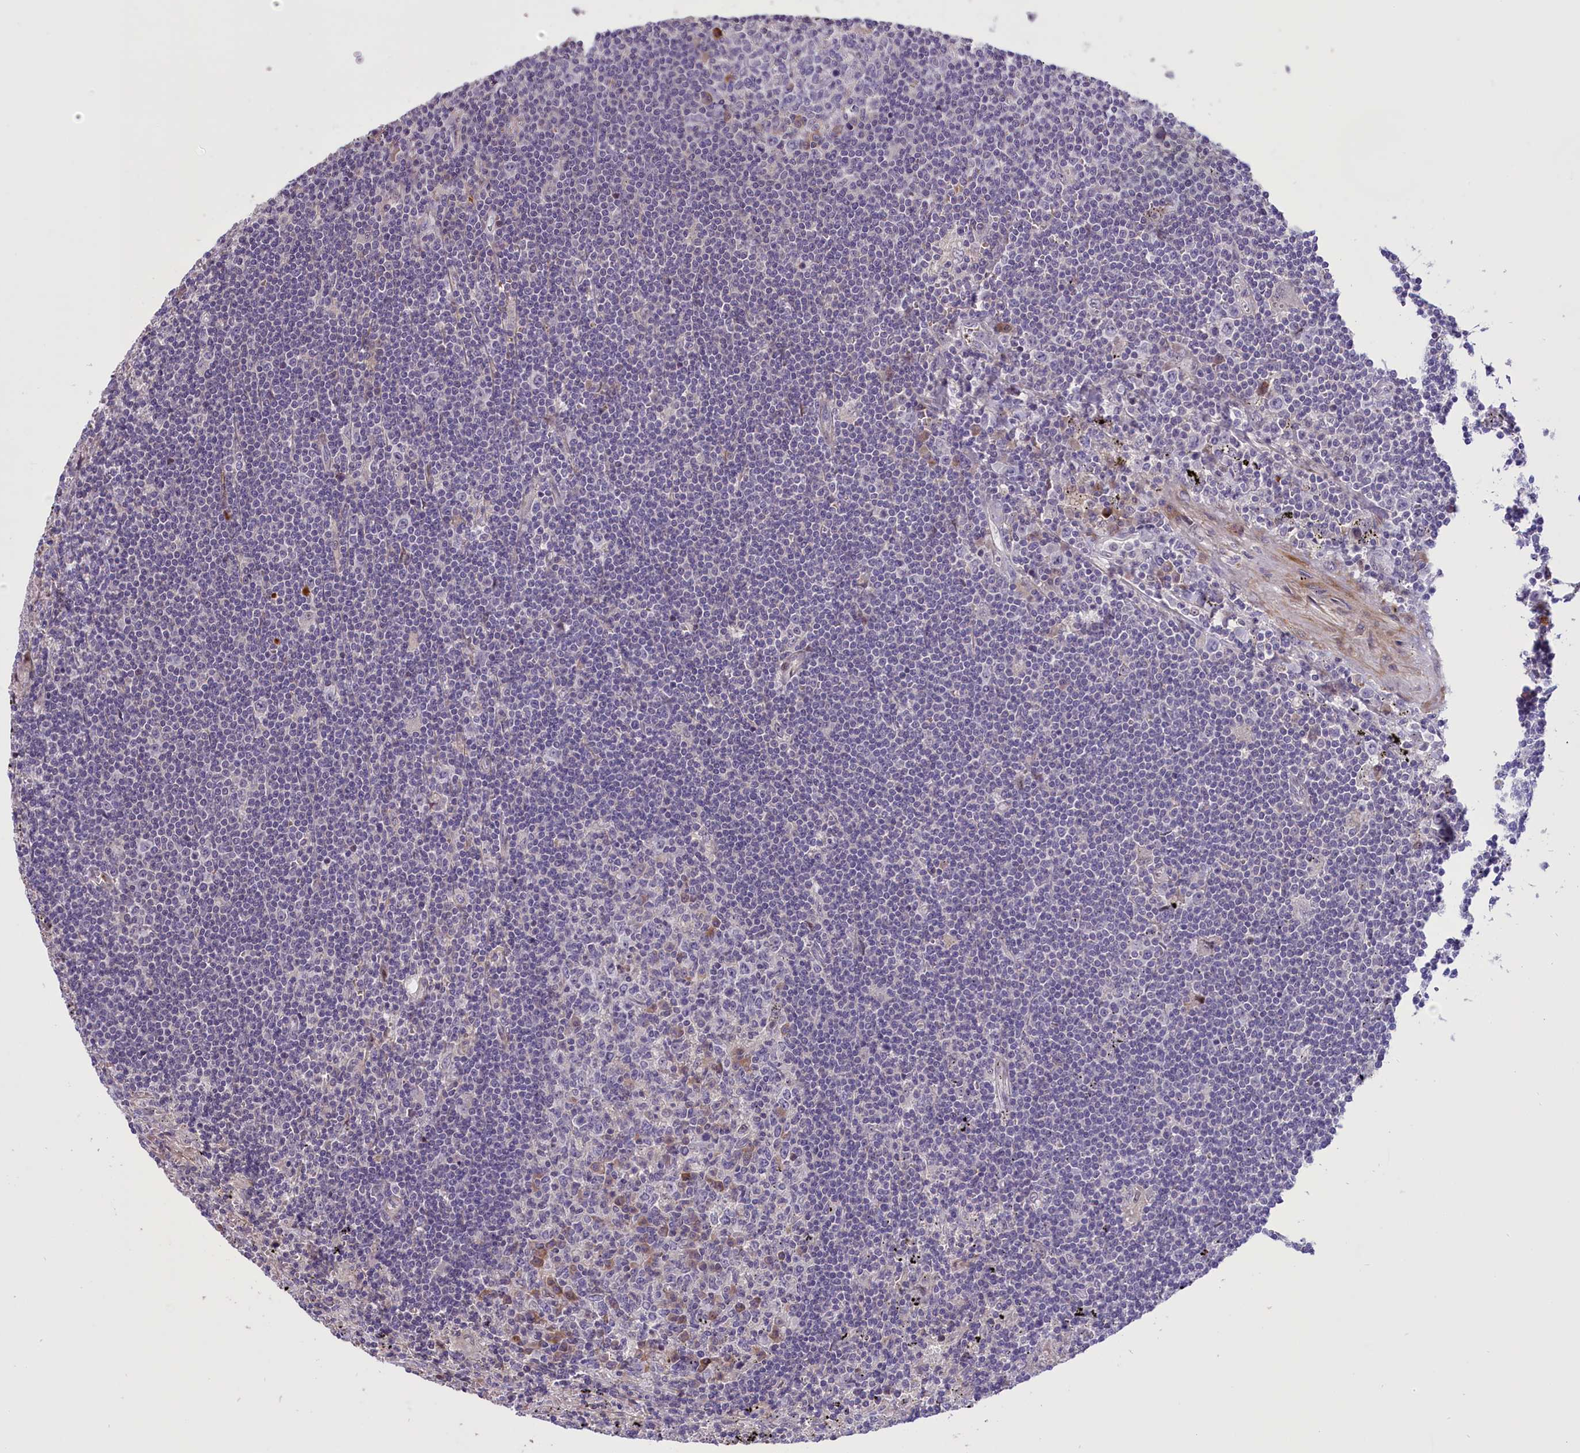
{"staining": {"intensity": "negative", "quantity": "none", "location": "none"}, "tissue": "lymphoma", "cell_type": "Tumor cells", "image_type": "cancer", "snomed": [{"axis": "morphology", "description": "Malignant lymphoma, non-Hodgkin's type, Low grade"}, {"axis": "topography", "description": "Spleen"}], "caption": "Human lymphoma stained for a protein using IHC exhibits no staining in tumor cells.", "gene": "ENHO", "patient": {"sex": "male", "age": 76}}